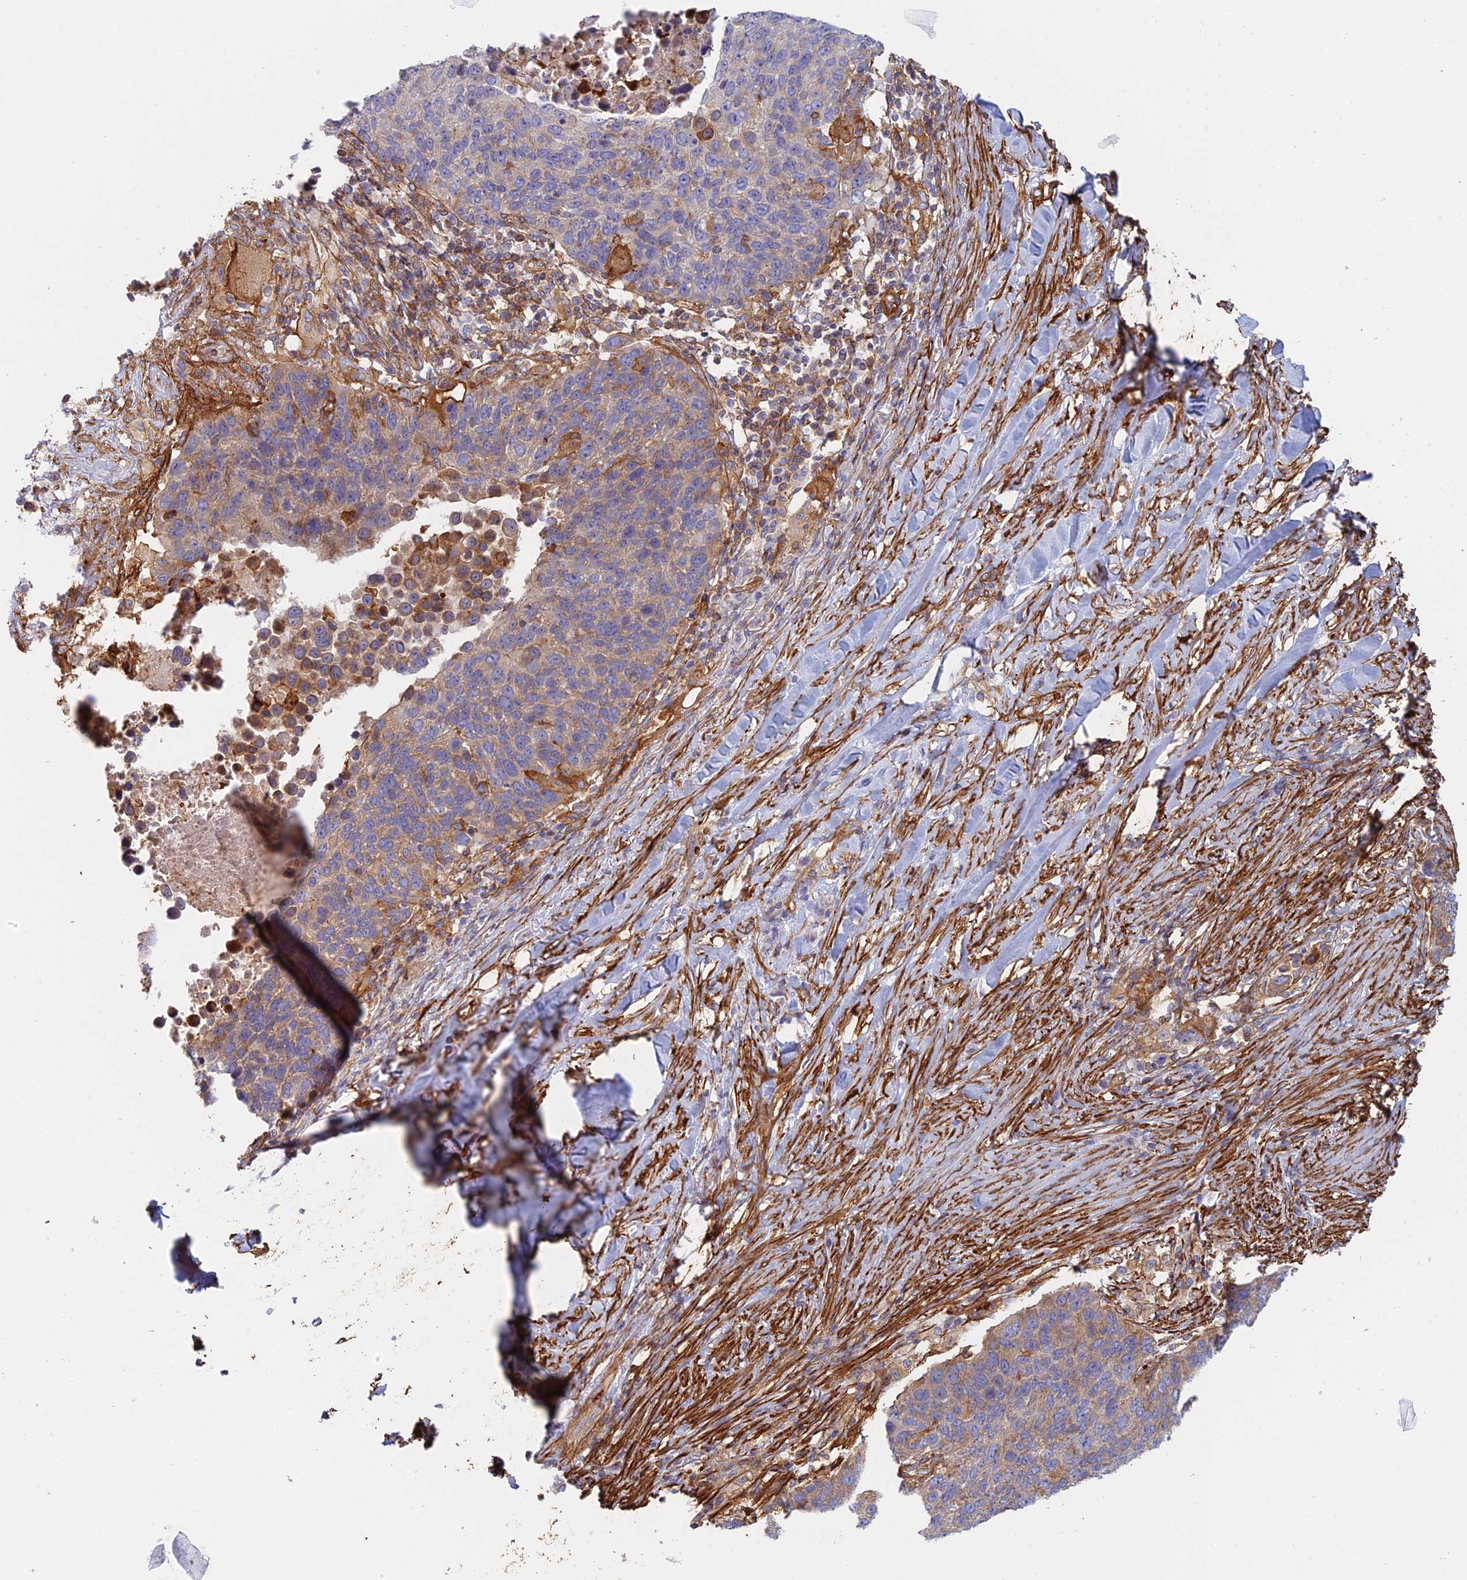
{"staining": {"intensity": "moderate", "quantity": "<25%", "location": "cytoplasmic/membranous"}, "tissue": "lung cancer", "cell_type": "Tumor cells", "image_type": "cancer", "snomed": [{"axis": "morphology", "description": "Normal tissue, NOS"}, {"axis": "morphology", "description": "Squamous cell carcinoma, NOS"}, {"axis": "topography", "description": "Lymph node"}, {"axis": "topography", "description": "Lung"}], "caption": "Protein staining displays moderate cytoplasmic/membranous staining in about <25% of tumor cells in lung squamous cell carcinoma.", "gene": "PAK4", "patient": {"sex": "male", "age": 66}}